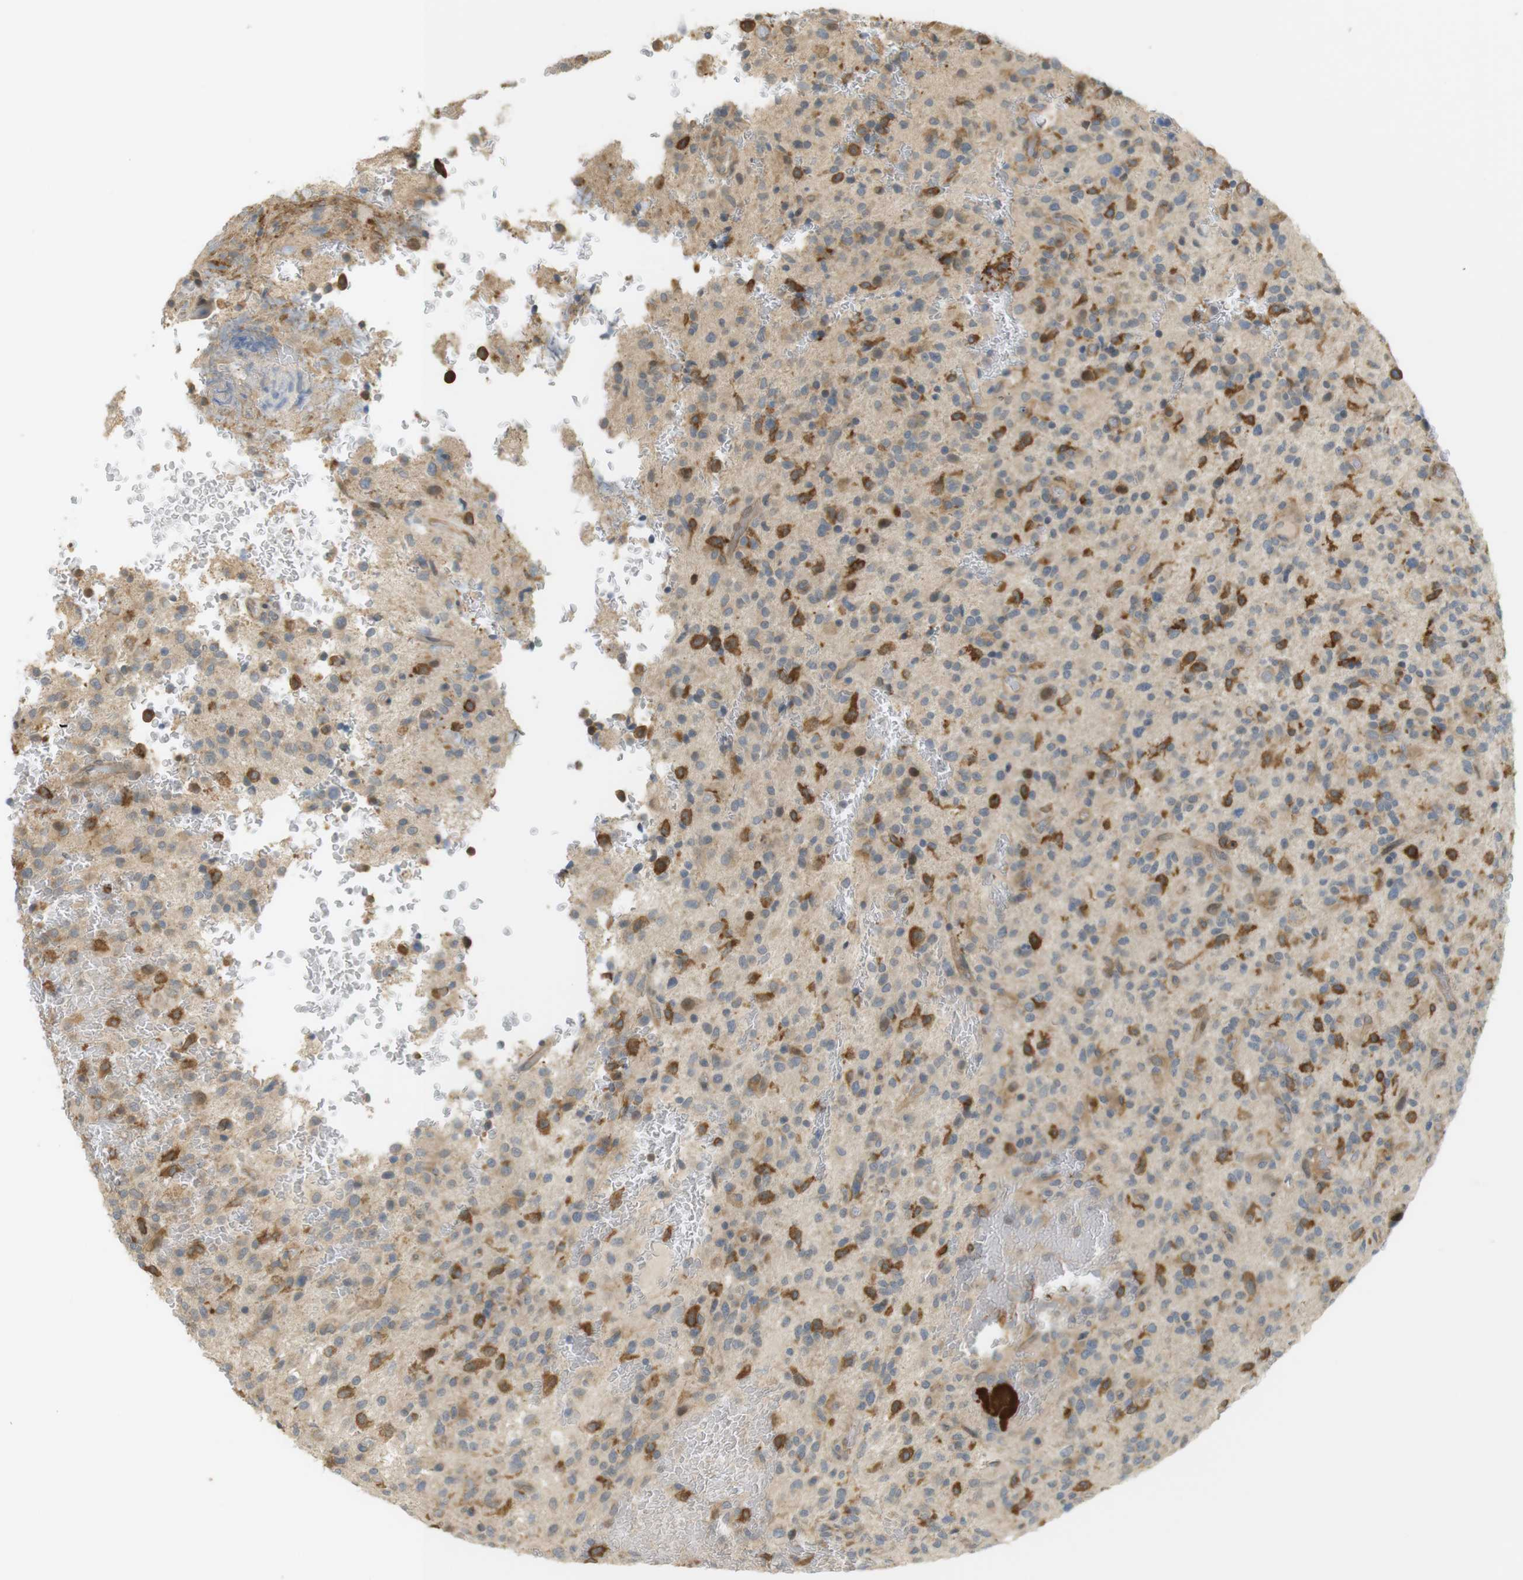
{"staining": {"intensity": "strong", "quantity": "25%-75%", "location": "cytoplasmic/membranous"}, "tissue": "glioma", "cell_type": "Tumor cells", "image_type": "cancer", "snomed": [{"axis": "morphology", "description": "Glioma, malignant, High grade"}, {"axis": "topography", "description": "Brain"}], "caption": "Protein staining demonstrates strong cytoplasmic/membranous staining in approximately 25%-75% of tumor cells in malignant glioma (high-grade).", "gene": "CLRN3", "patient": {"sex": "male", "age": 71}}